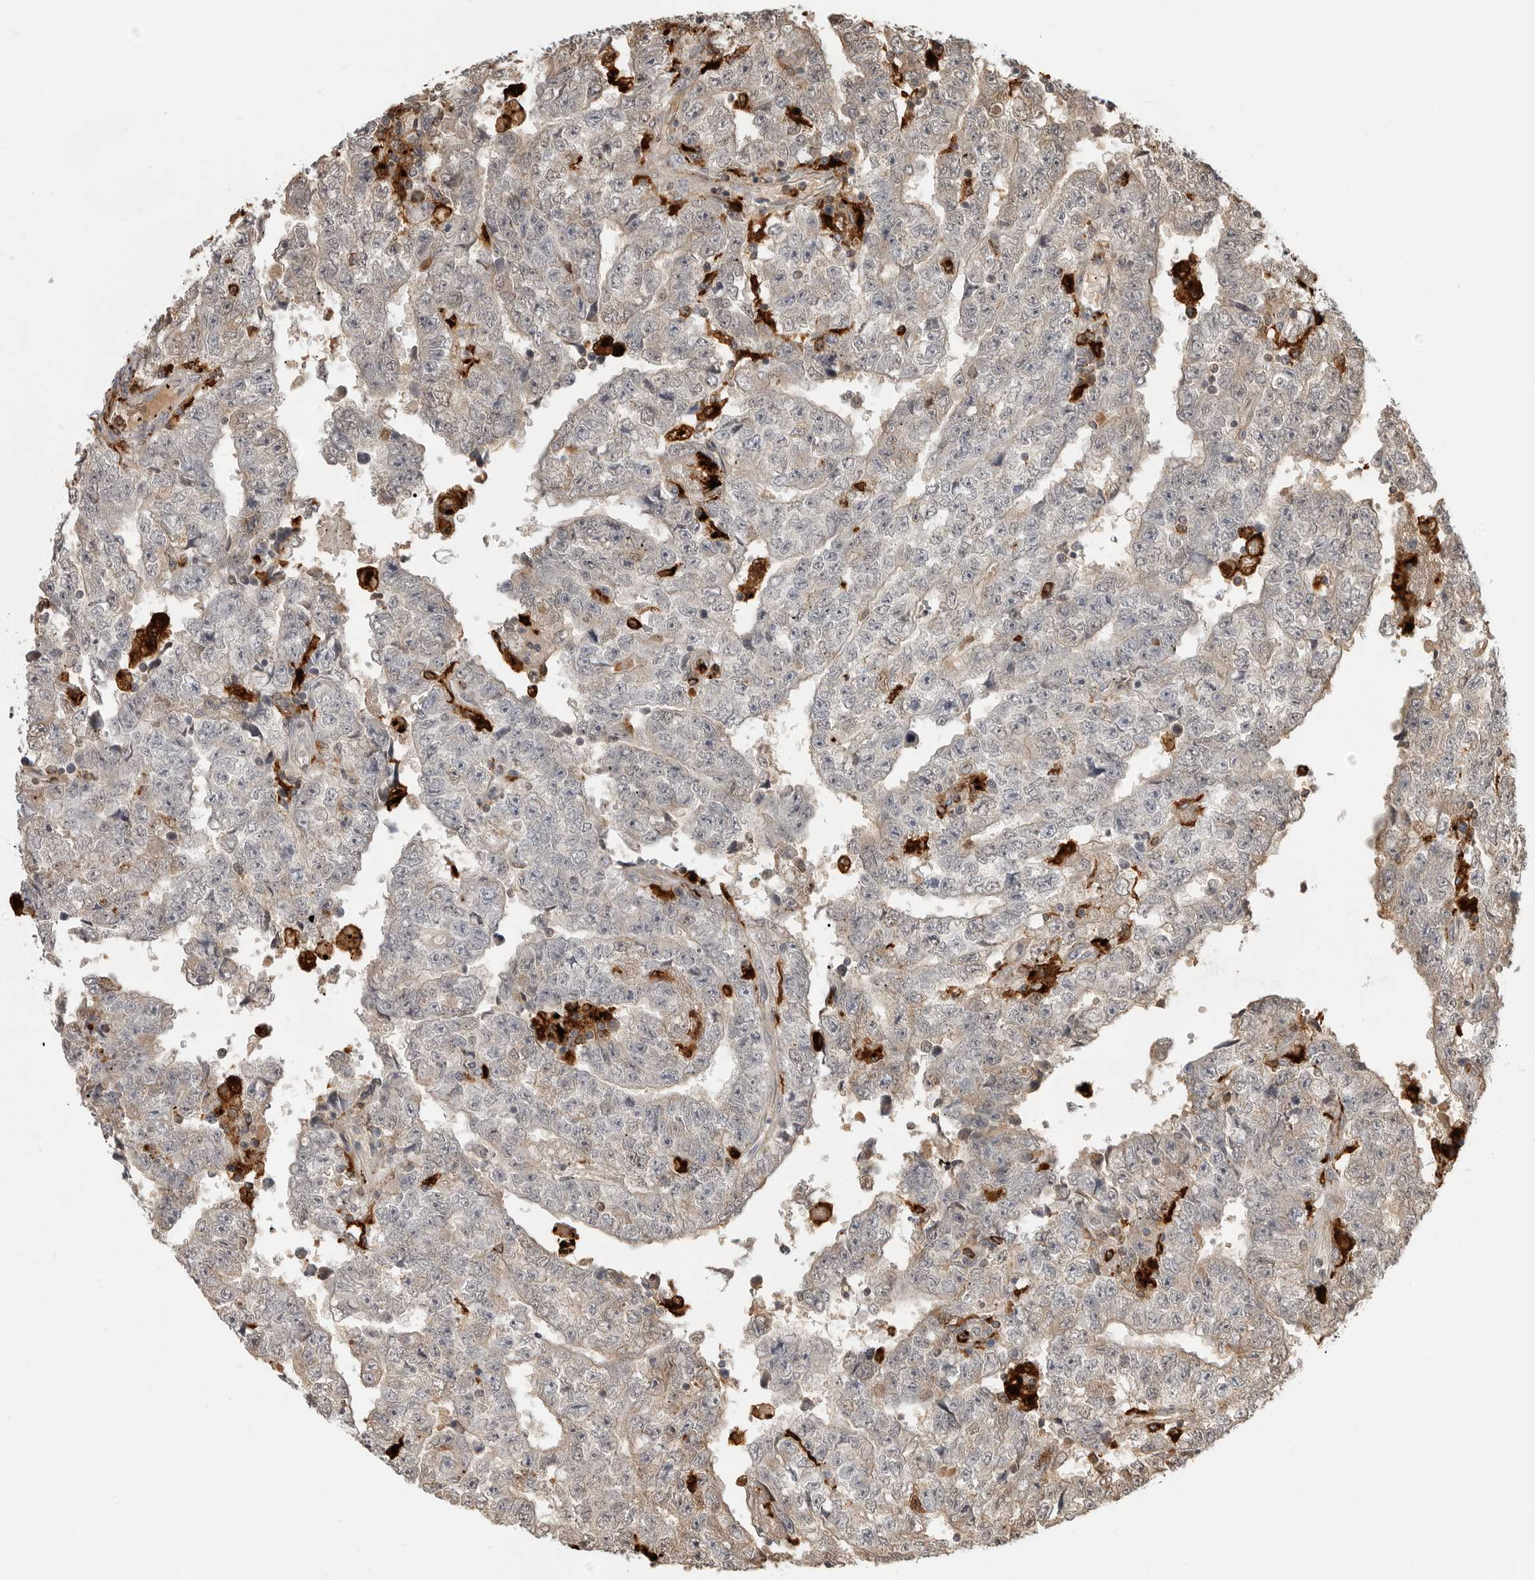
{"staining": {"intensity": "weak", "quantity": "<25%", "location": "cytoplasmic/membranous"}, "tissue": "testis cancer", "cell_type": "Tumor cells", "image_type": "cancer", "snomed": [{"axis": "morphology", "description": "Carcinoma, Embryonal, NOS"}, {"axis": "topography", "description": "Testis"}], "caption": "The immunohistochemistry micrograph has no significant positivity in tumor cells of embryonal carcinoma (testis) tissue.", "gene": "IFI30", "patient": {"sex": "male", "age": 25}}